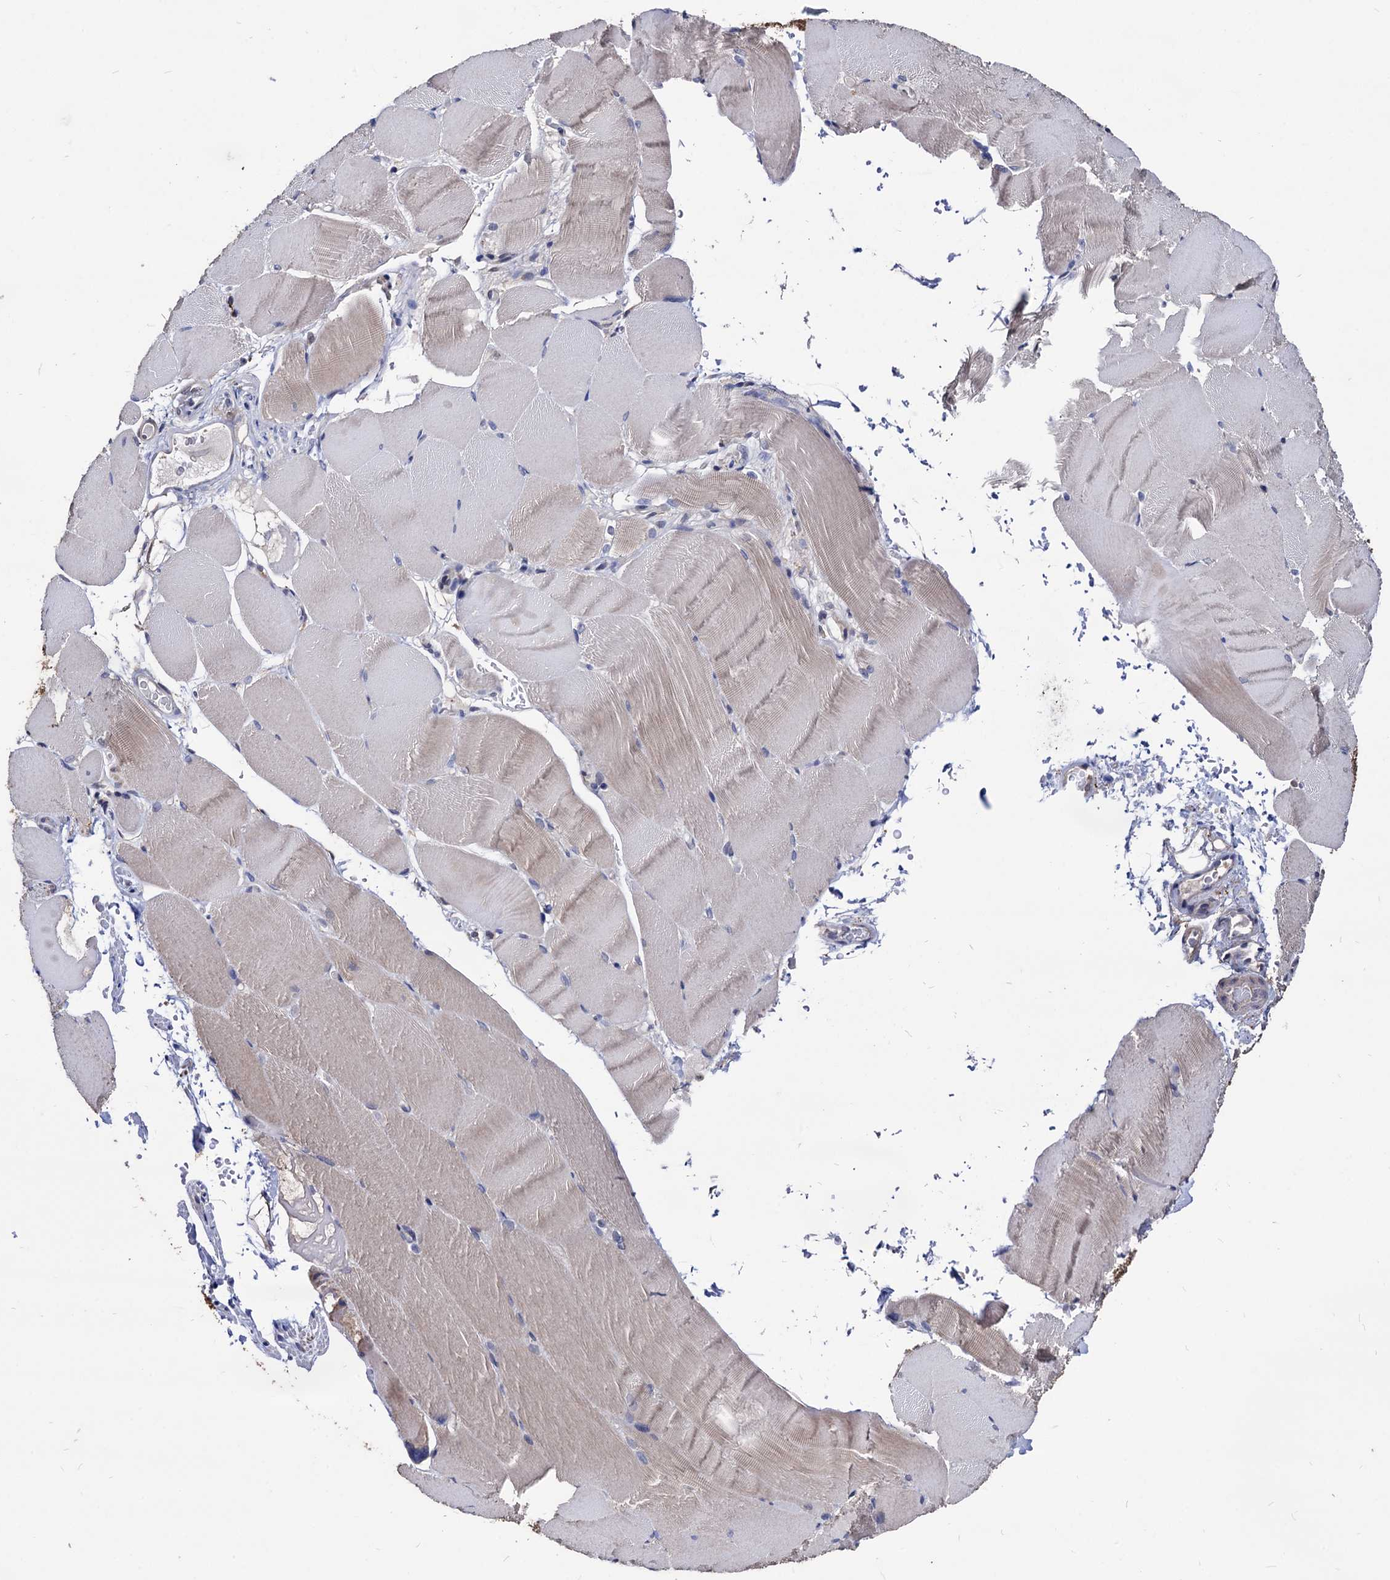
{"staining": {"intensity": "weak", "quantity": "<25%", "location": "cytoplasmic/membranous"}, "tissue": "skeletal muscle", "cell_type": "Myocytes", "image_type": "normal", "snomed": [{"axis": "morphology", "description": "Normal tissue, NOS"}, {"axis": "topography", "description": "Skeletal muscle"}, {"axis": "topography", "description": "Parathyroid gland"}], "caption": "Immunohistochemistry photomicrograph of unremarkable skeletal muscle stained for a protein (brown), which reveals no positivity in myocytes.", "gene": "ESD", "patient": {"sex": "female", "age": 37}}